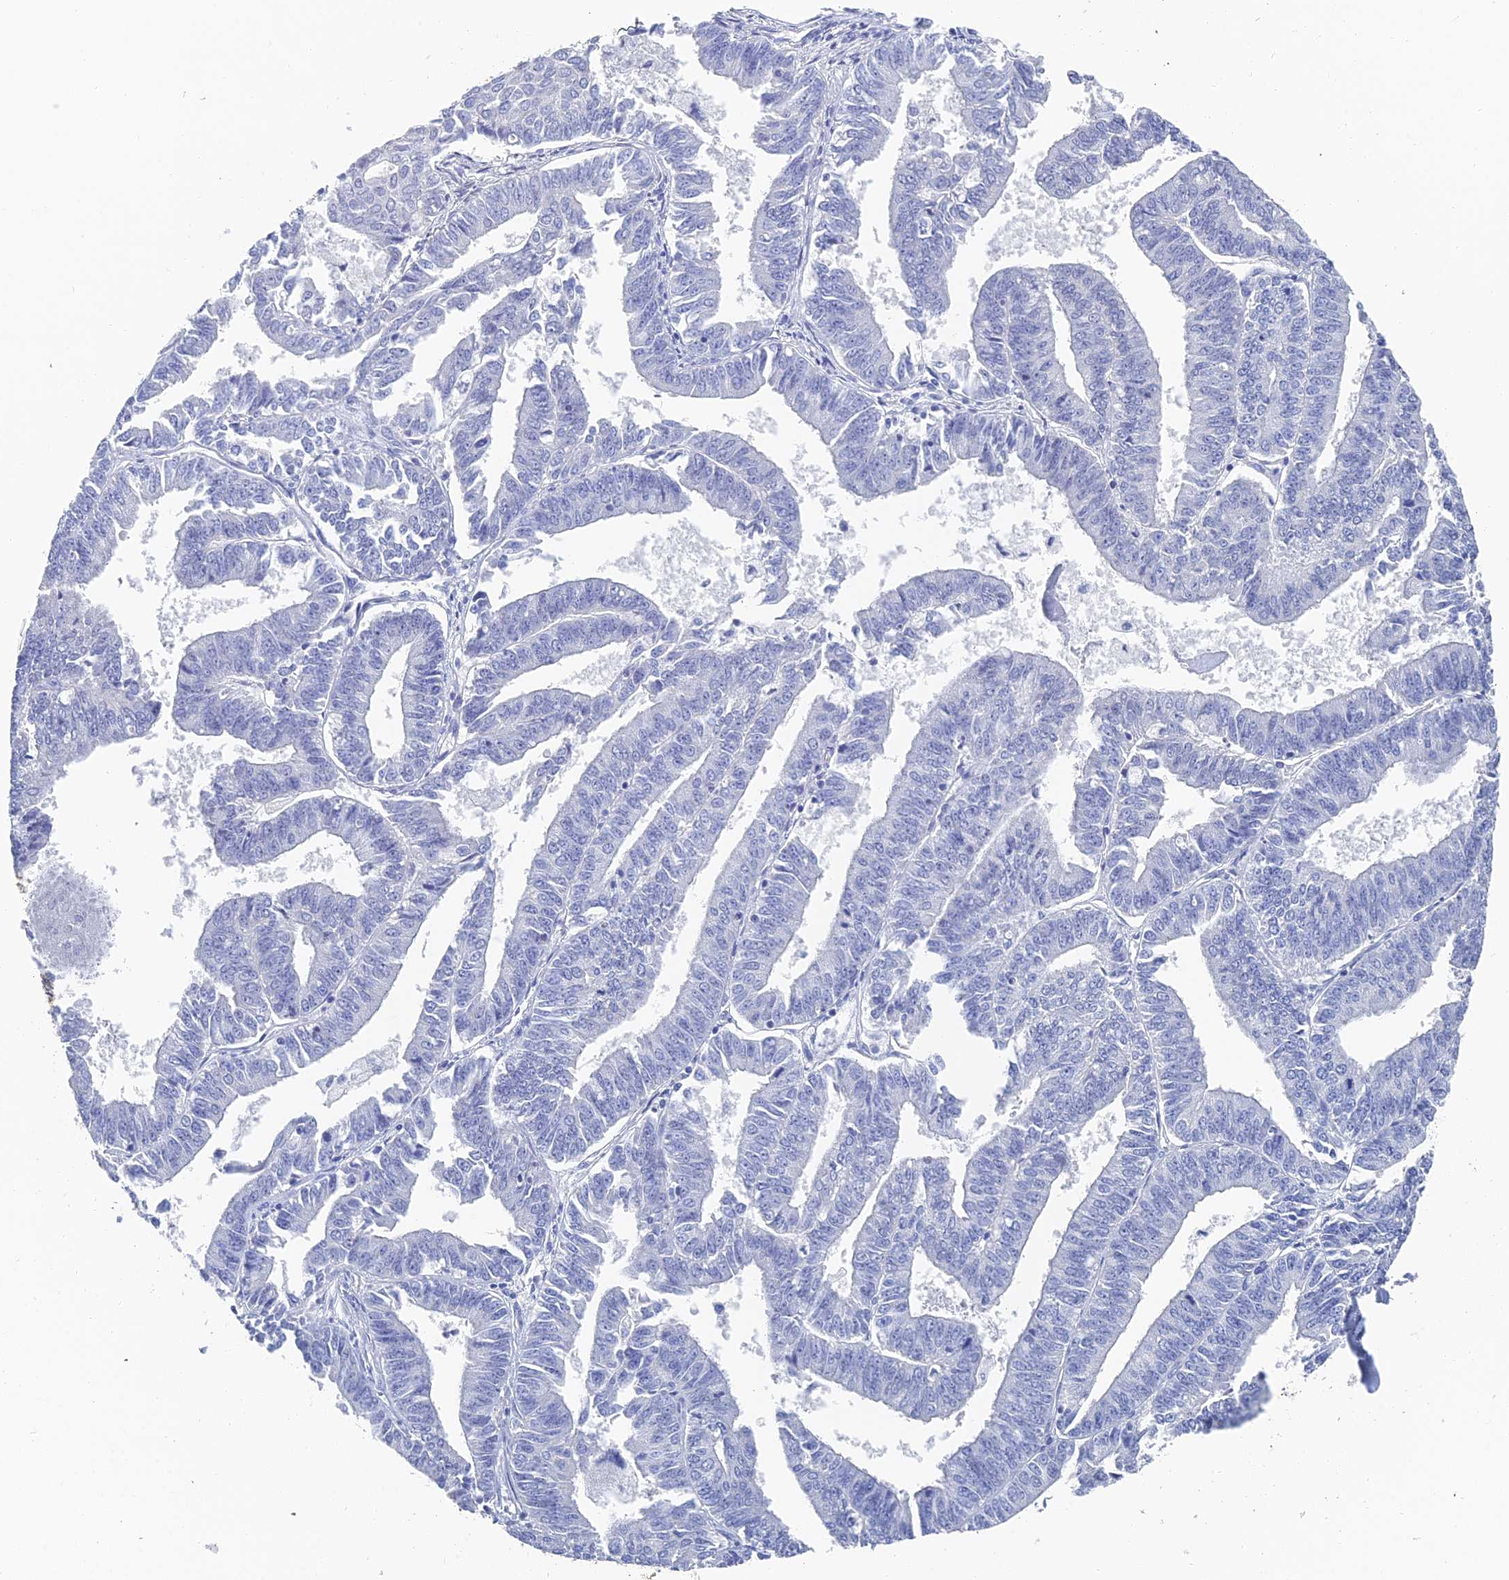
{"staining": {"intensity": "negative", "quantity": "none", "location": "none"}, "tissue": "endometrial cancer", "cell_type": "Tumor cells", "image_type": "cancer", "snomed": [{"axis": "morphology", "description": "Adenocarcinoma, NOS"}, {"axis": "topography", "description": "Endometrium"}], "caption": "Tumor cells show no significant protein staining in endometrial cancer. The staining was performed using DAB (3,3'-diaminobenzidine) to visualize the protein expression in brown, while the nuclei were stained in blue with hematoxylin (Magnification: 20x).", "gene": "GFAP", "patient": {"sex": "female", "age": 73}}